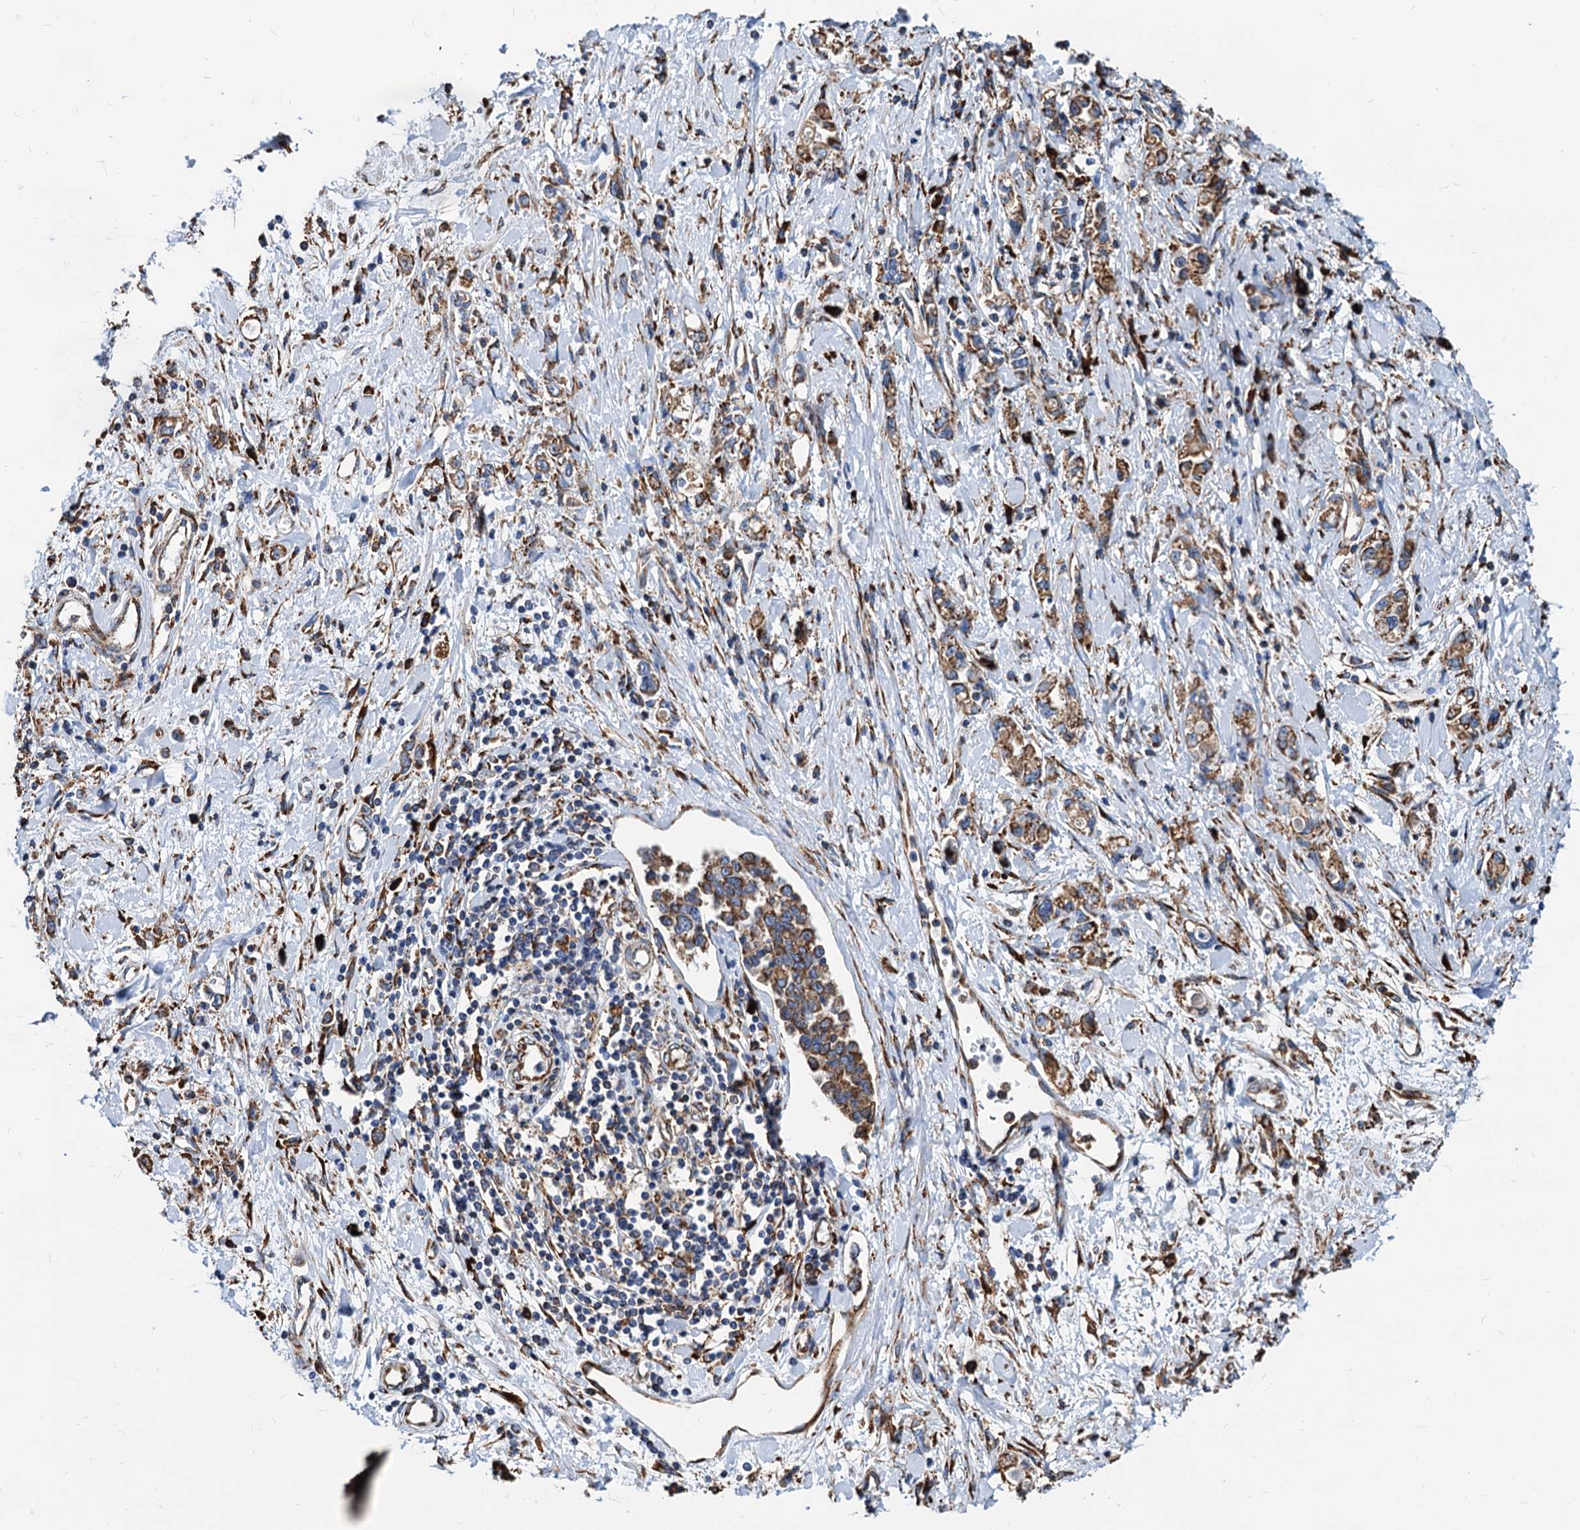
{"staining": {"intensity": "moderate", "quantity": ">75%", "location": "cytoplasmic/membranous"}, "tissue": "stomach cancer", "cell_type": "Tumor cells", "image_type": "cancer", "snomed": [{"axis": "morphology", "description": "Adenocarcinoma, NOS"}, {"axis": "topography", "description": "Stomach"}], "caption": "Immunohistochemistry (IHC) photomicrograph of stomach adenocarcinoma stained for a protein (brown), which reveals medium levels of moderate cytoplasmic/membranous staining in approximately >75% of tumor cells.", "gene": "HSPA5", "patient": {"sex": "female", "age": 76}}